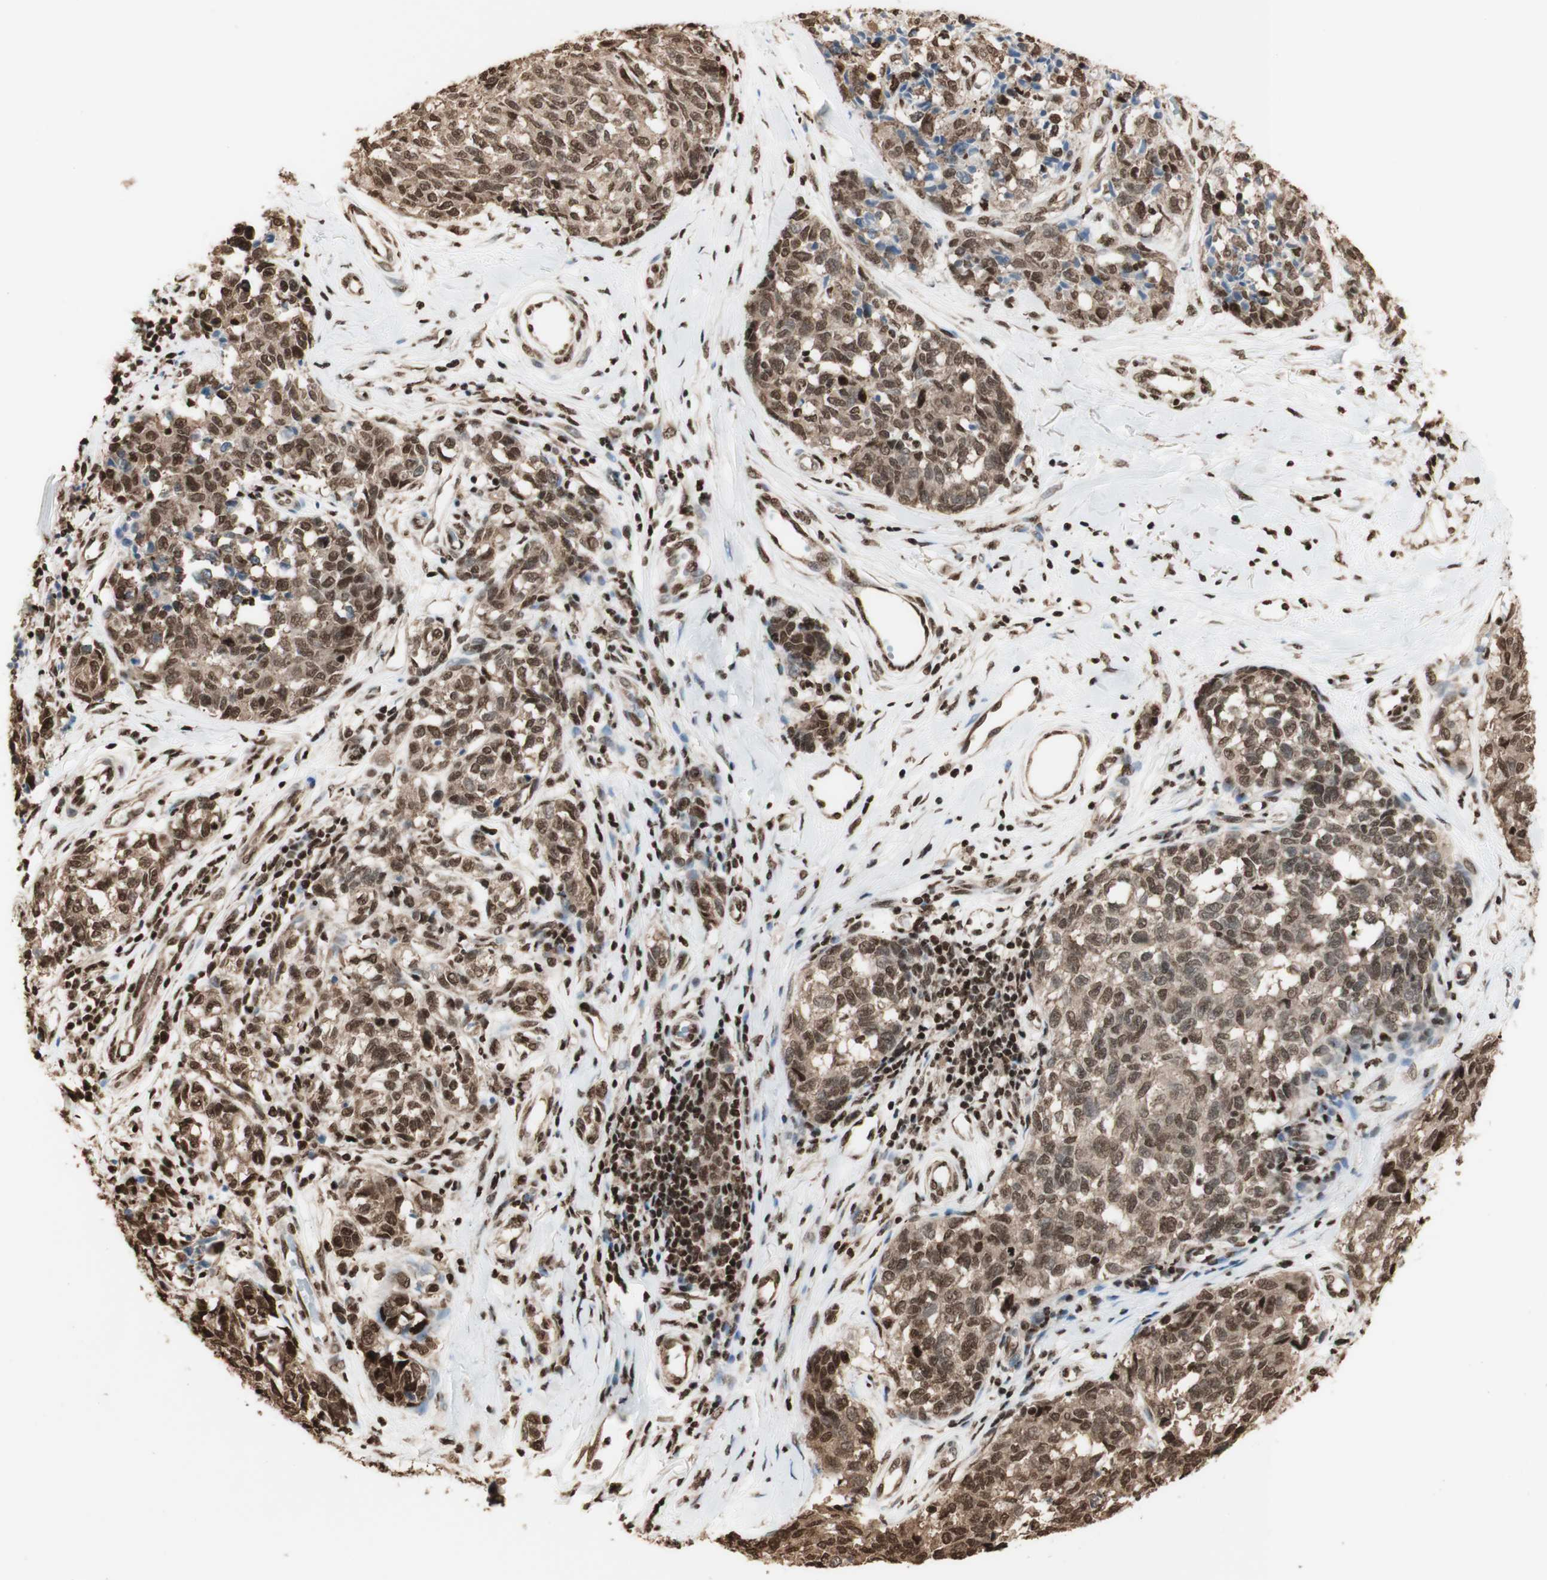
{"staining": {"intensity": "strong", "quantity": ">75%", "location": "cytoplasmic/membranous,nuclear"}, "tissue": "melanoma", "cell_type": "Tumor cells", "image_type": "cancer", "snomed": [{"axis": "morphology", "description": "Malignant melanoma, NOS"}, {"axis": "topography", "description": "Skin"}], "caption": "A brown stain shows strong cytoplasmic/membranous and nuclear staining of a protein in human malignant melanoma tumor cells.", "gene": "HNRNPA2B1", "patient": {"sex": "female", "age": 64}}